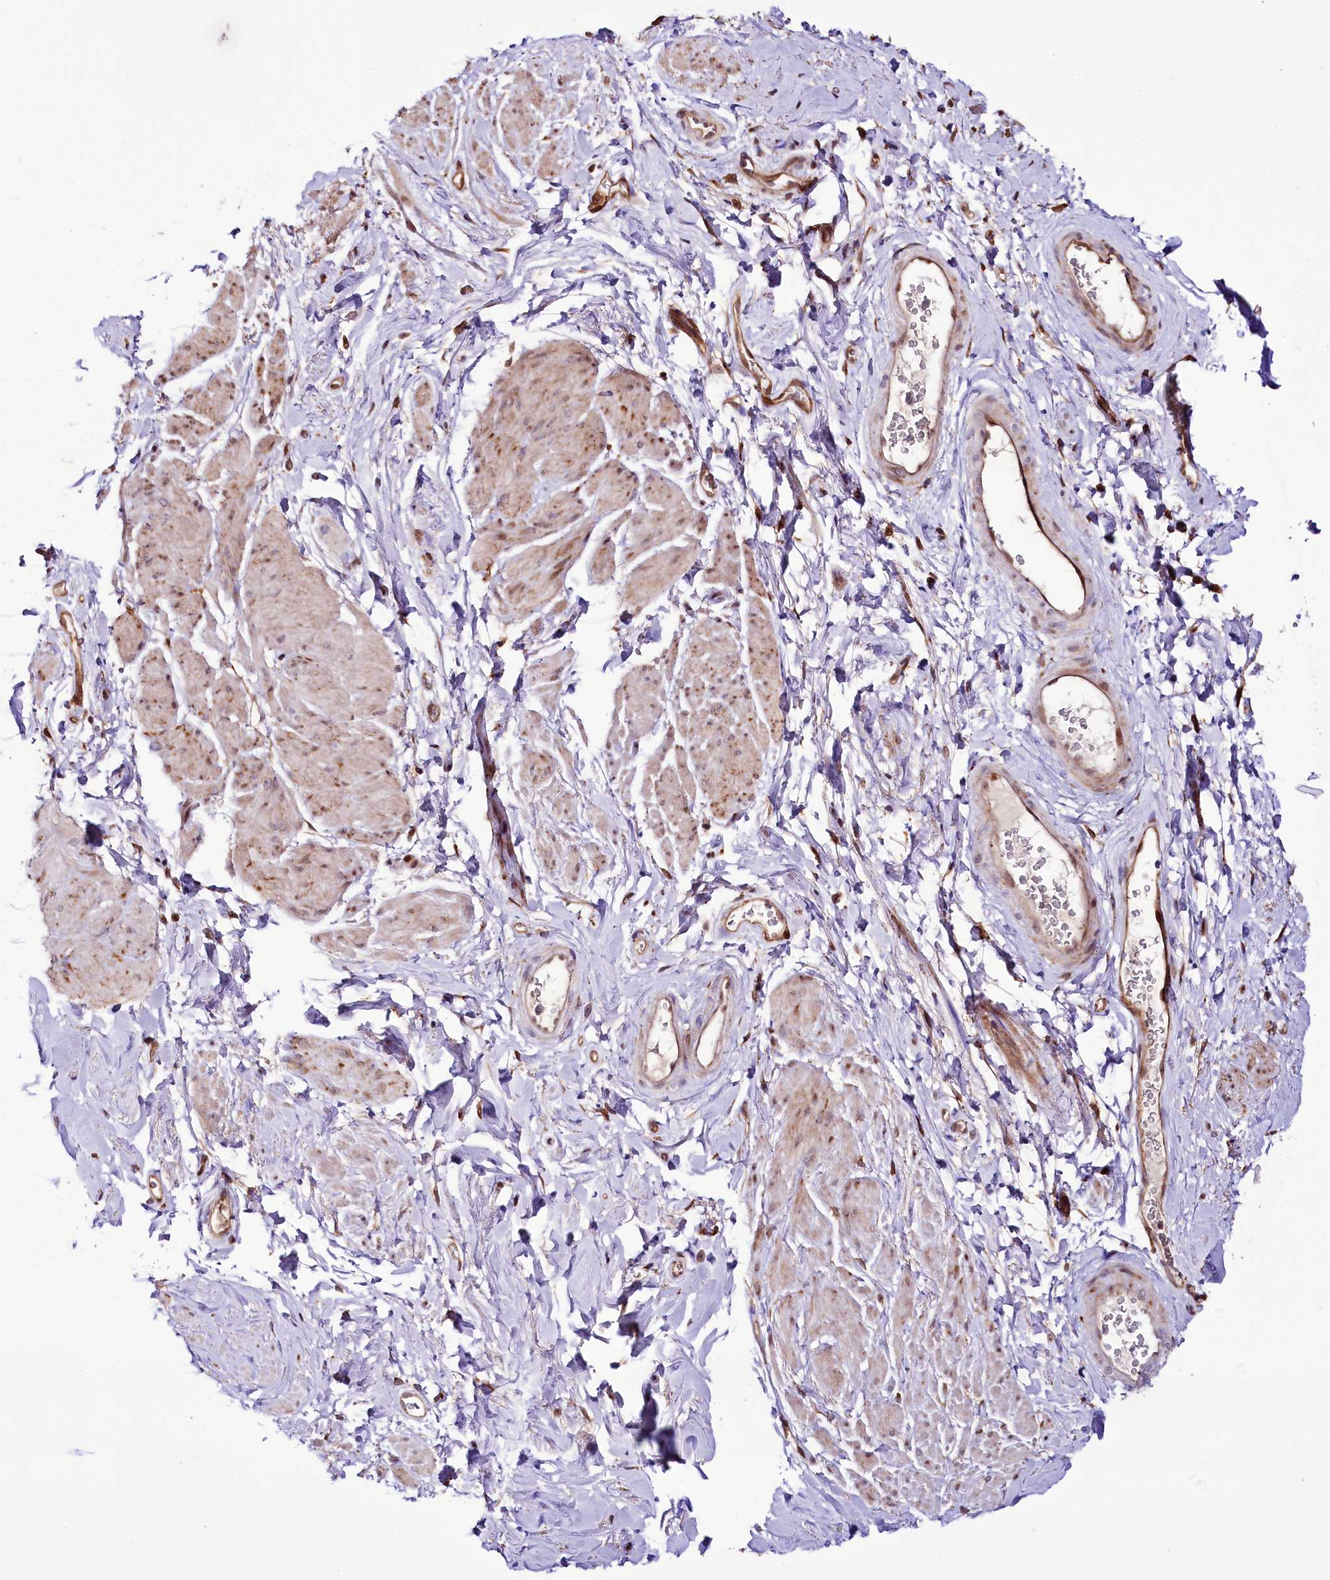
{"staining": {"intensity": "weak", "quantity": "25%-75%", "location": "cytoplasmic/membranous,nuclear"}, "tissue": "smooth muscle", "cell_type": "Smooth muscle cells", "image_type": "normal", "snomed": [{"axis": "morphology", "description": "Normal tissue, NOS"}, {"axis": "topography", "description": "Smooth muscle"}, {"axis": "topography", "description": "Peripheral nerve tissue"}], "caption": "Smooth muscle cells reveal low levels of weak cytoplasmic/membranous,nuclear staining in approximately 25%-75% of cells in normal smooth muscle.", "gene": "CUTC", "patient": {"sex": "male", "age": 69}}